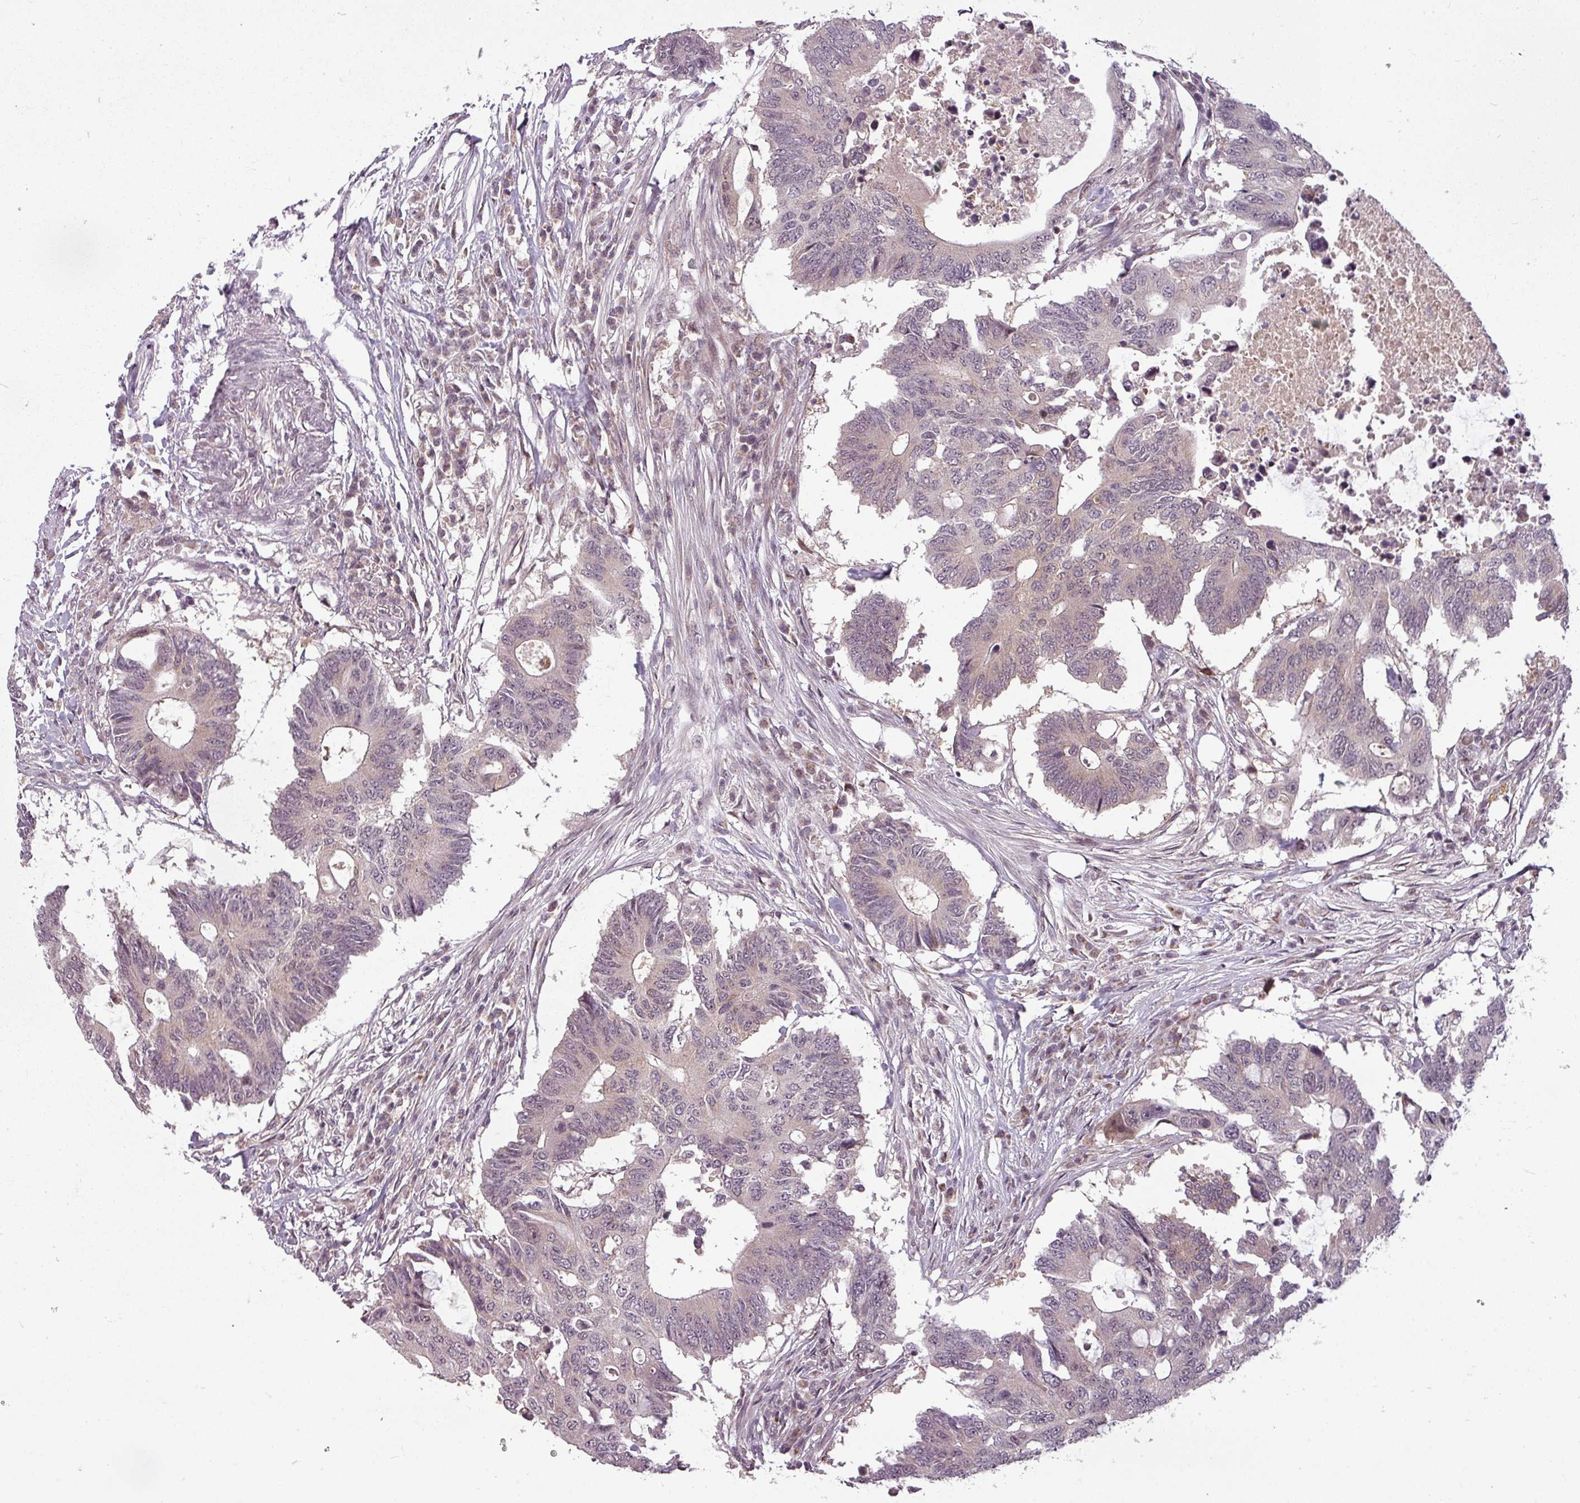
{"staining": {"intensity": "negative", "quantity": "none", "location": "none"}, "tissue": "colorectal cancer", "cell_type": "Tumor cells", "image_type": "cancer", "snomed": [{"axis": "morphology", "description": "Adenocarcinoma, NOS"}, {"axis": "topography", "description": "Colon"}], "caption": "Adenocarcinoma (colorectal) was stained to show a protein in brown. There is no significant staining in tumor cells.", "gene": "CLIC1", "patient": {"sex": "male", "age": 71}}